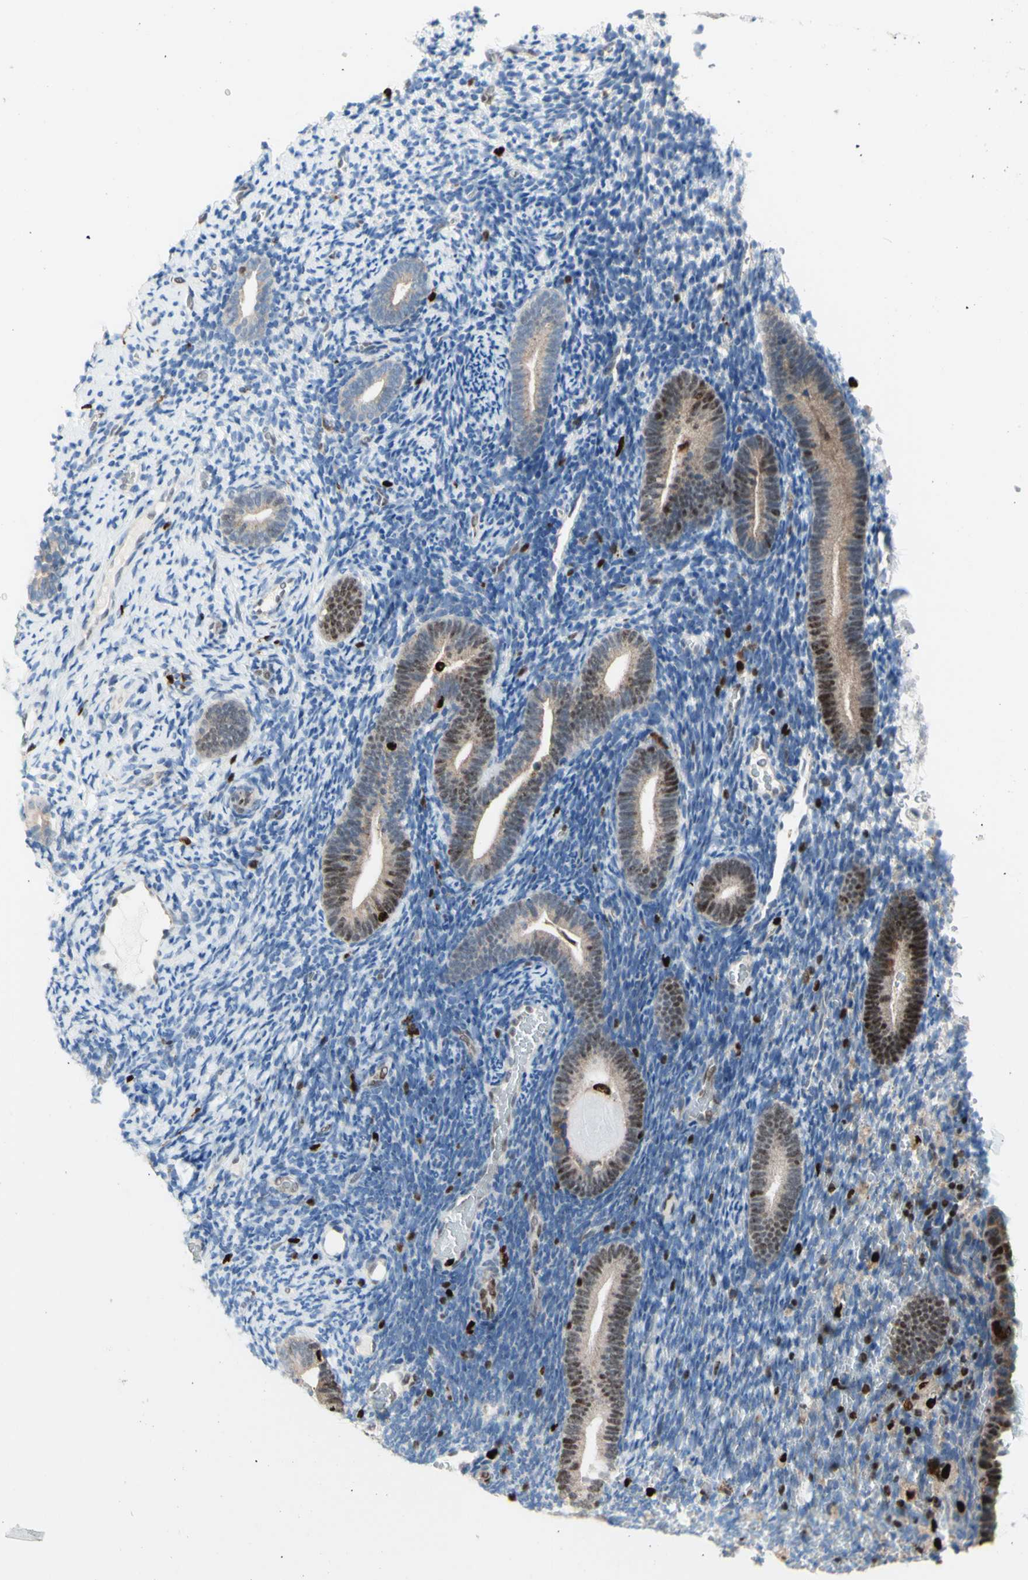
{"staining": {"intensity": "negative", "quantity": "none", "location": "none"}, "tissue": "endometrium", "cell_type": "Cells in endometrial stroma", "image_type": "normal", "snomed": [{"axis": "morphology", "description": "Normal tissue, NOS"}, {"axis": "topography", "description": "Endometrium"}], "caption": "The immunohistochemistry (IHC) photomicrograph has no significant expression in cells in endometrial stroma of endometrium.", "gene": "EED", "patient": {"sex": "female", "age": 51}}